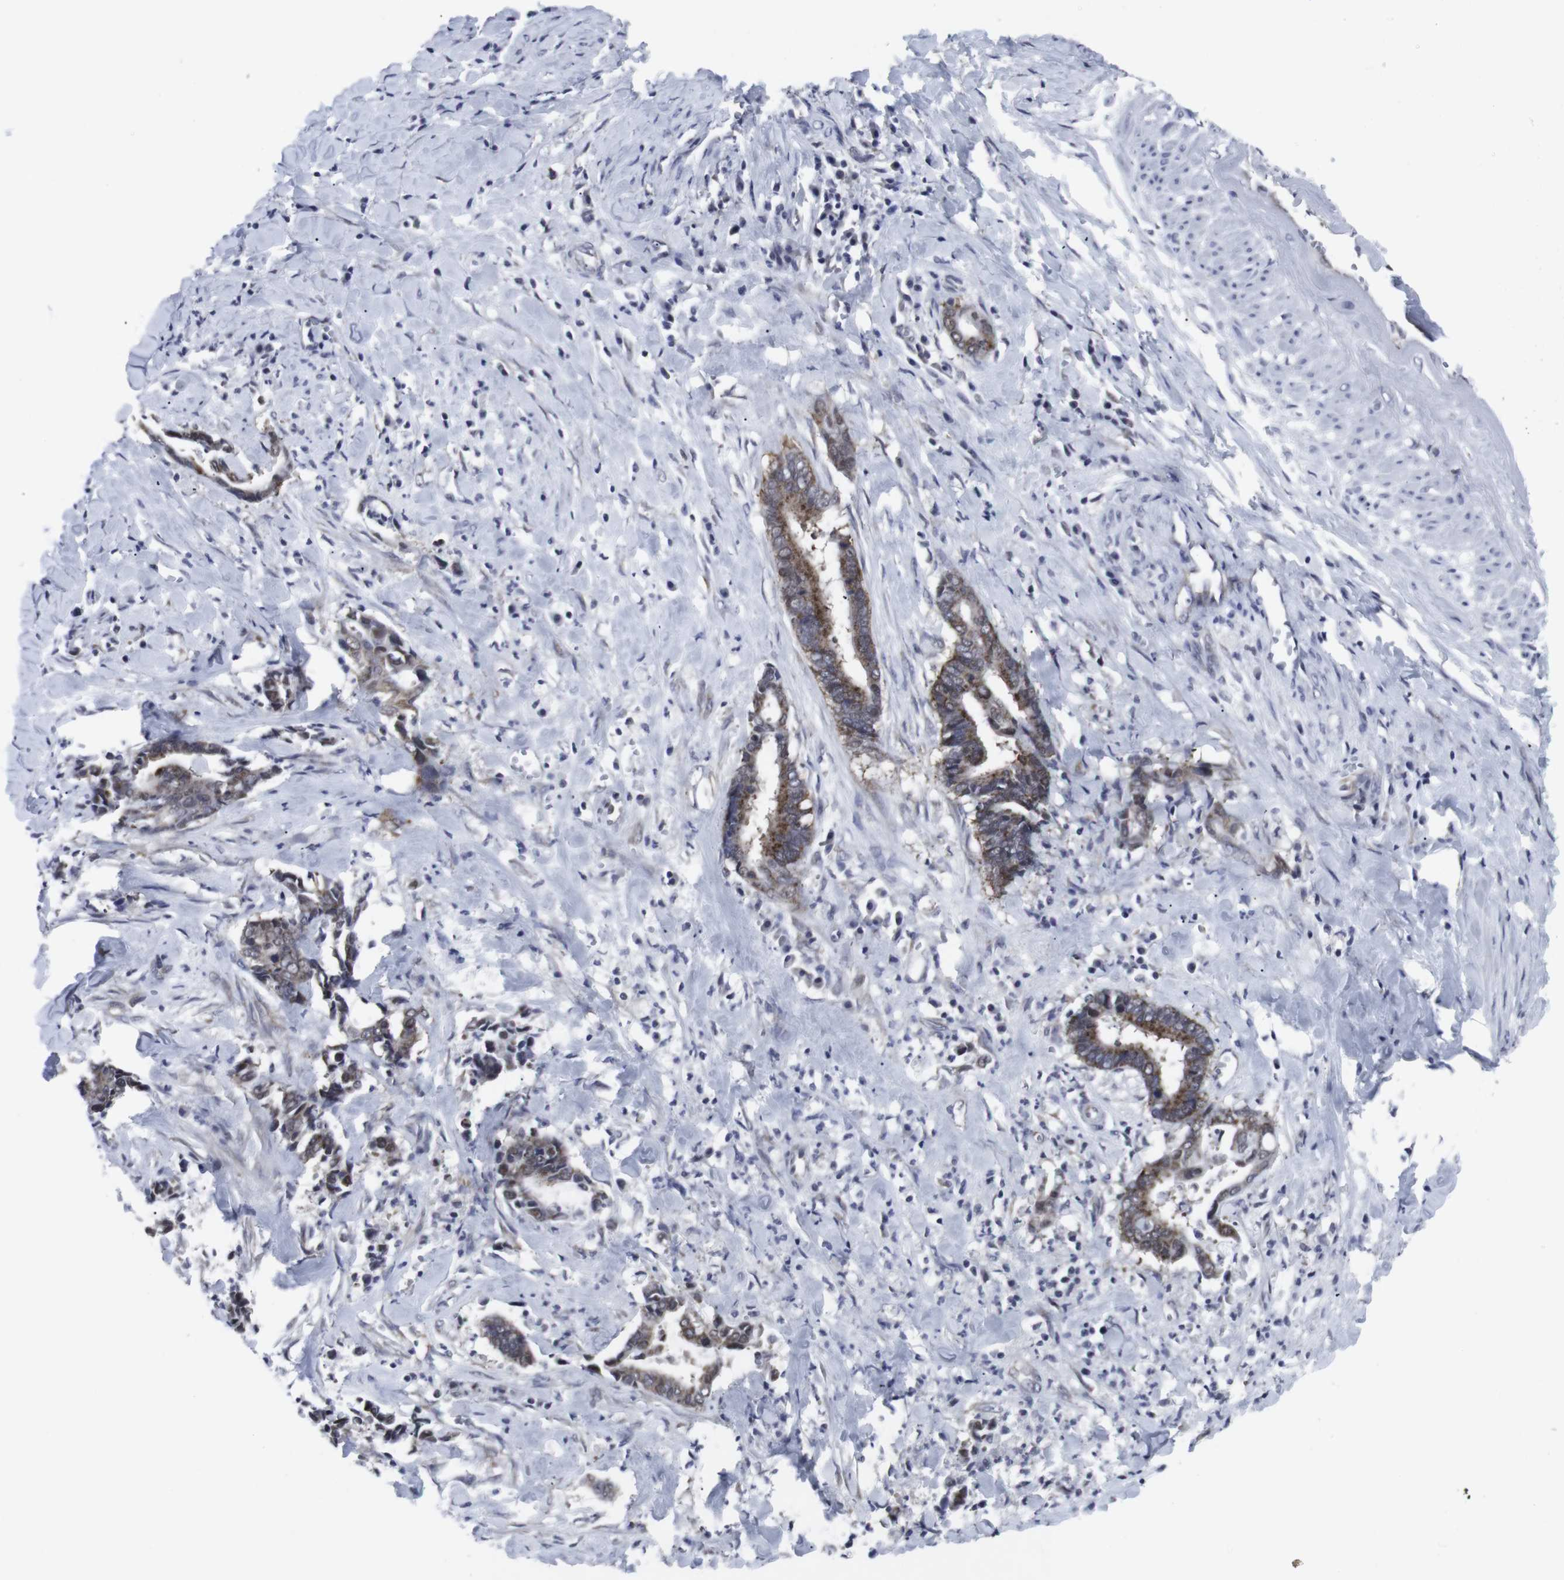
{"staining": {"intensity": "moderate", "quantity": ">75%", "location": "cytoplasmic/membranous"}, "tissue": "cervical cancer", "cell_type": "Tumor cells", "image_type": "cancer", "snomed": [{"axis": "morphology", "description": "Adenocarcinoma, NOS"}, {"axis": "topography", "description": "Cervix"}], "caption": "Moderate cytoplasmic/membranous positivity for a protein is appreciated in about >75% of tumor cells of cervical cancer (adenocarcinoma) using immunohistochemistry (IHC).", "gene": "GEMIN2", "patient": {"sex": "female", "age": 44}}